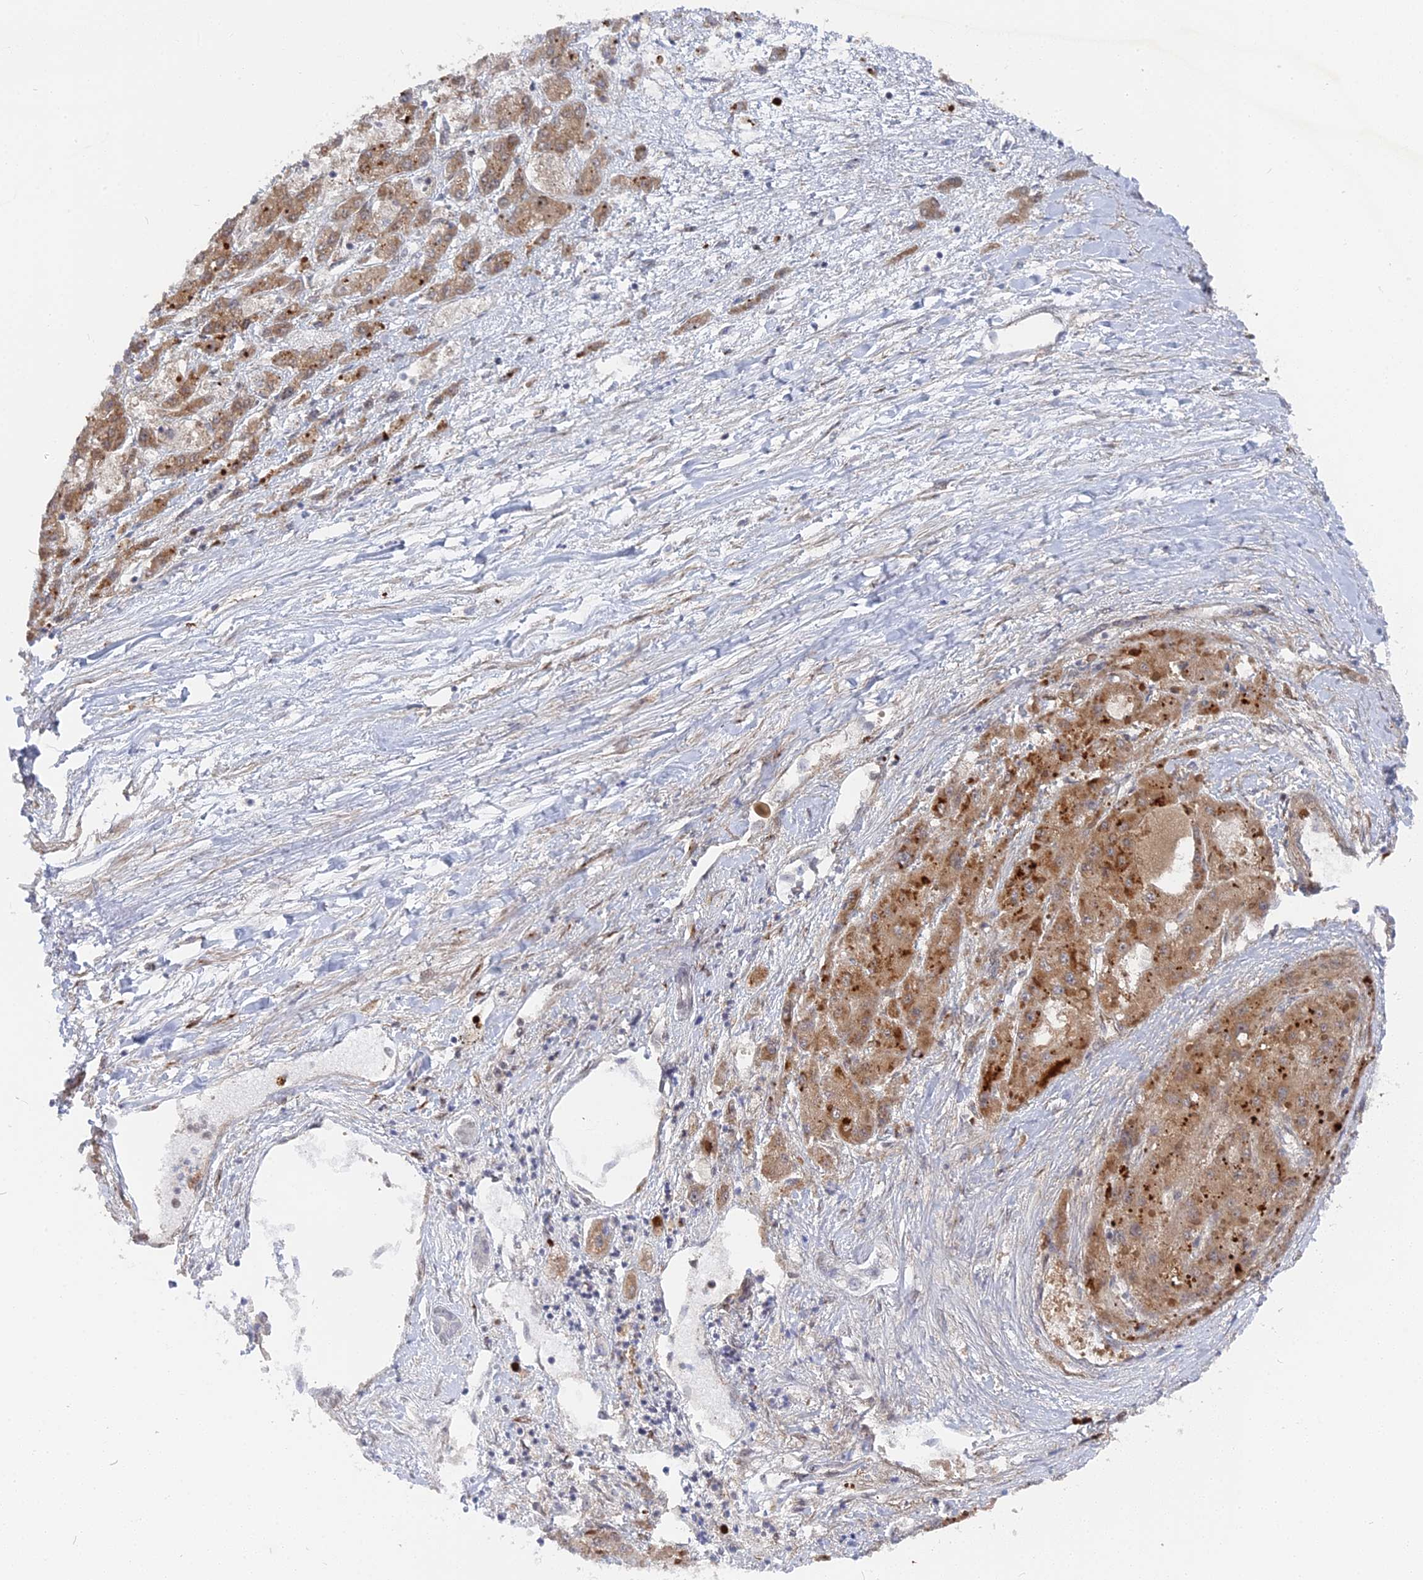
{"staining": {"intensity": "weak", "quantity": ">75%", "location": "cytoplasmic/membranous"}, "tissue": "liver cancer", "cell_type": "Tumor cells", "image_type": "cancer", "snomed": [{"axis": "morphology", "description": "Carcinoma, Hepatocellular, NOS"}, {"axis": "topography", "description": "Liver"}], "caption": "An IHC image of neoplastic tissue is shown. Protein staining in brown highlights weak cytoplasmic/membranous positivity in liver hepatocellular carcinoma within tumor cells. (Stains: DAB in brown, nuclei in blue, Microscopy: brightfield microscopy at high magnification).", "gene": "CCDC85A", "patient": {"sex": "female", "age": 73}}